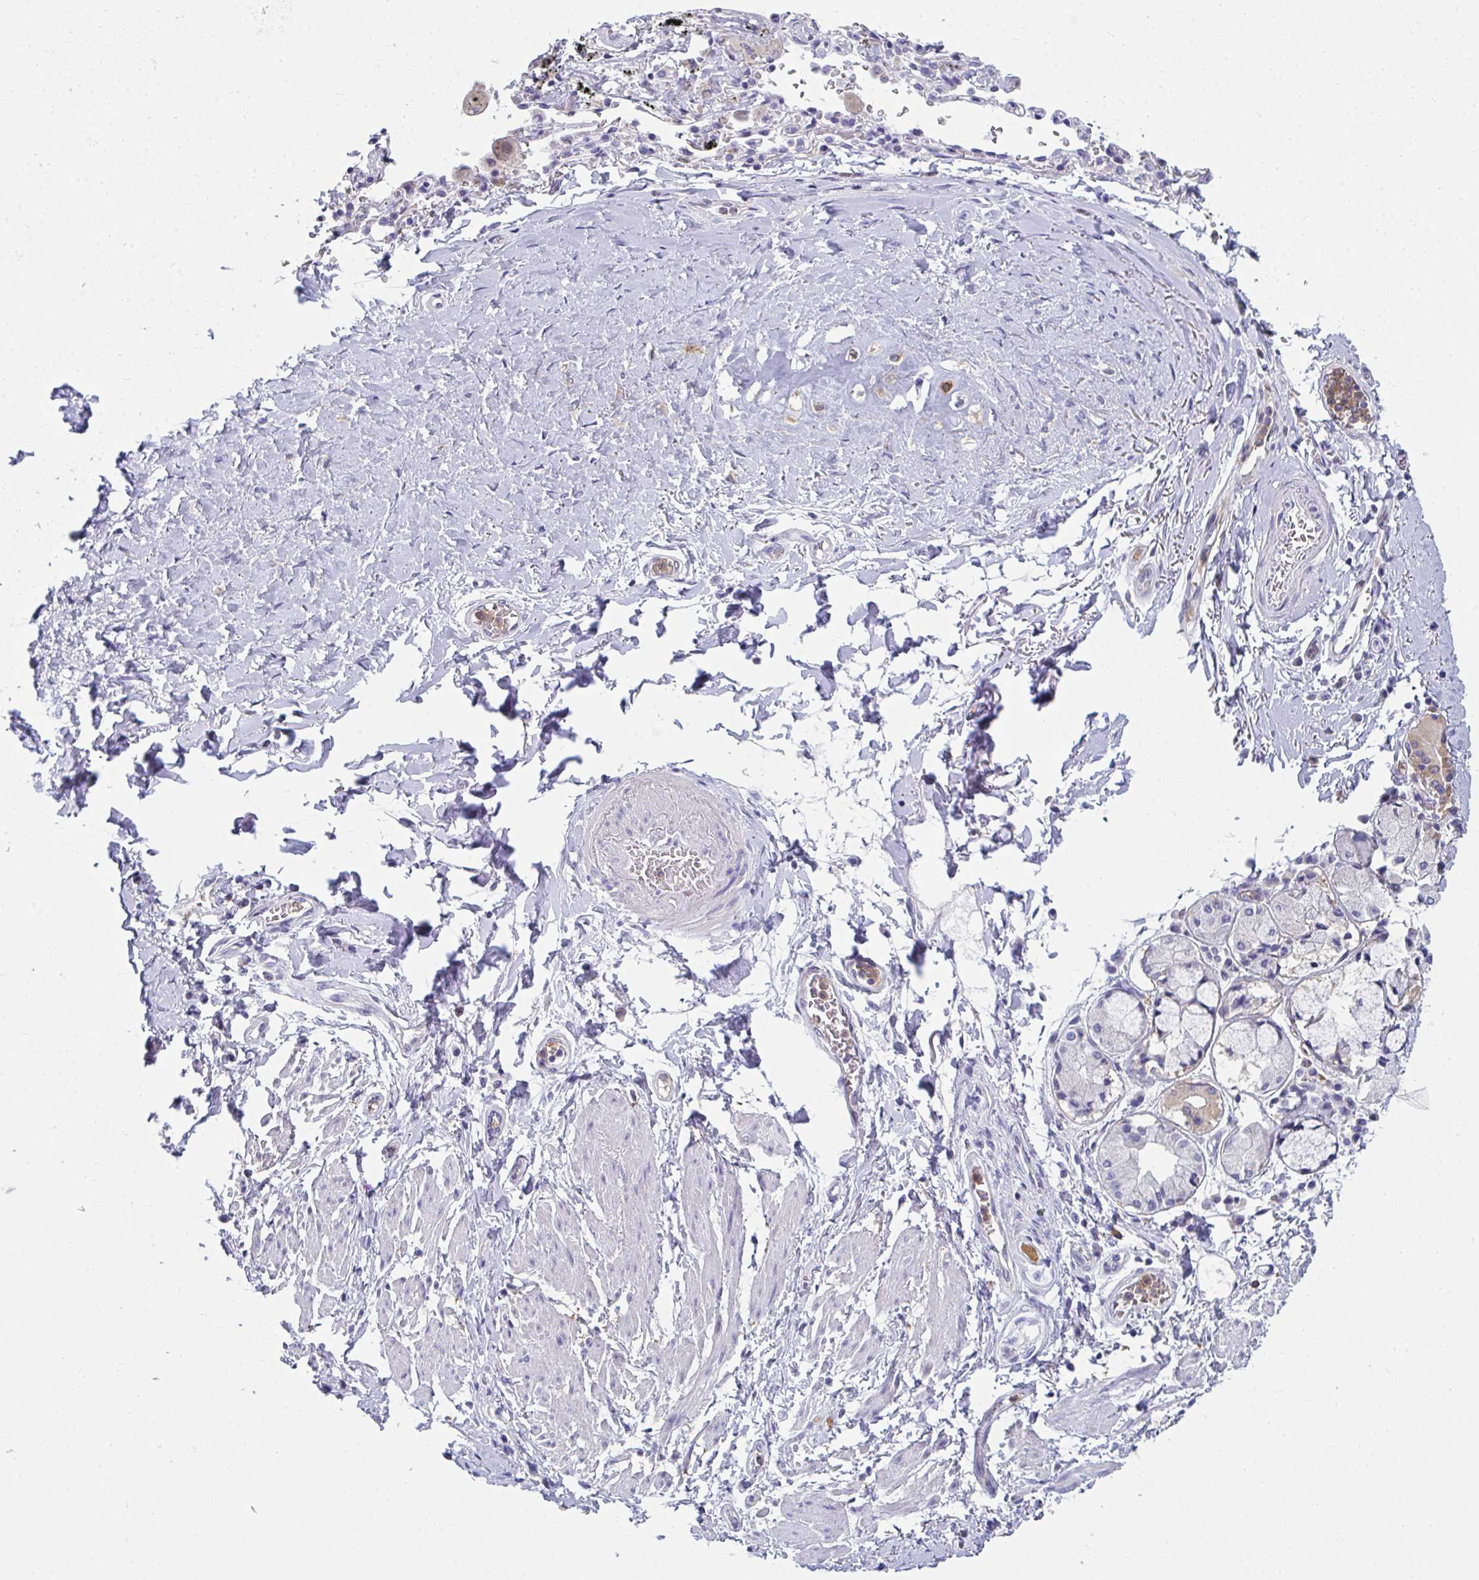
{"staining": {"intensity": "negative", "quantity": "none", "location": "none"}, "tissue": "adipose tissue", "cell_type": "Adipocytes", "image_type": "normal", "snomed": [{"axis": "morphology", "description": "Normal tissue, NOS"}, {"axis": "morphology", "description": "Degeneration, NOS"}, {"axis": "topography", "description": "Cartilage tissue"}, {"axis": "topography", "description": "Lung"}], "caption": "Adipose tissue was stained to show a protein in brown. There is no significant staining in adipocytes. (Immunohistochemistry (ihc), brightfield microscopy, high magnification).", "gene": "SLC30A6", "patient": {"sex": "female", "age": 61}}